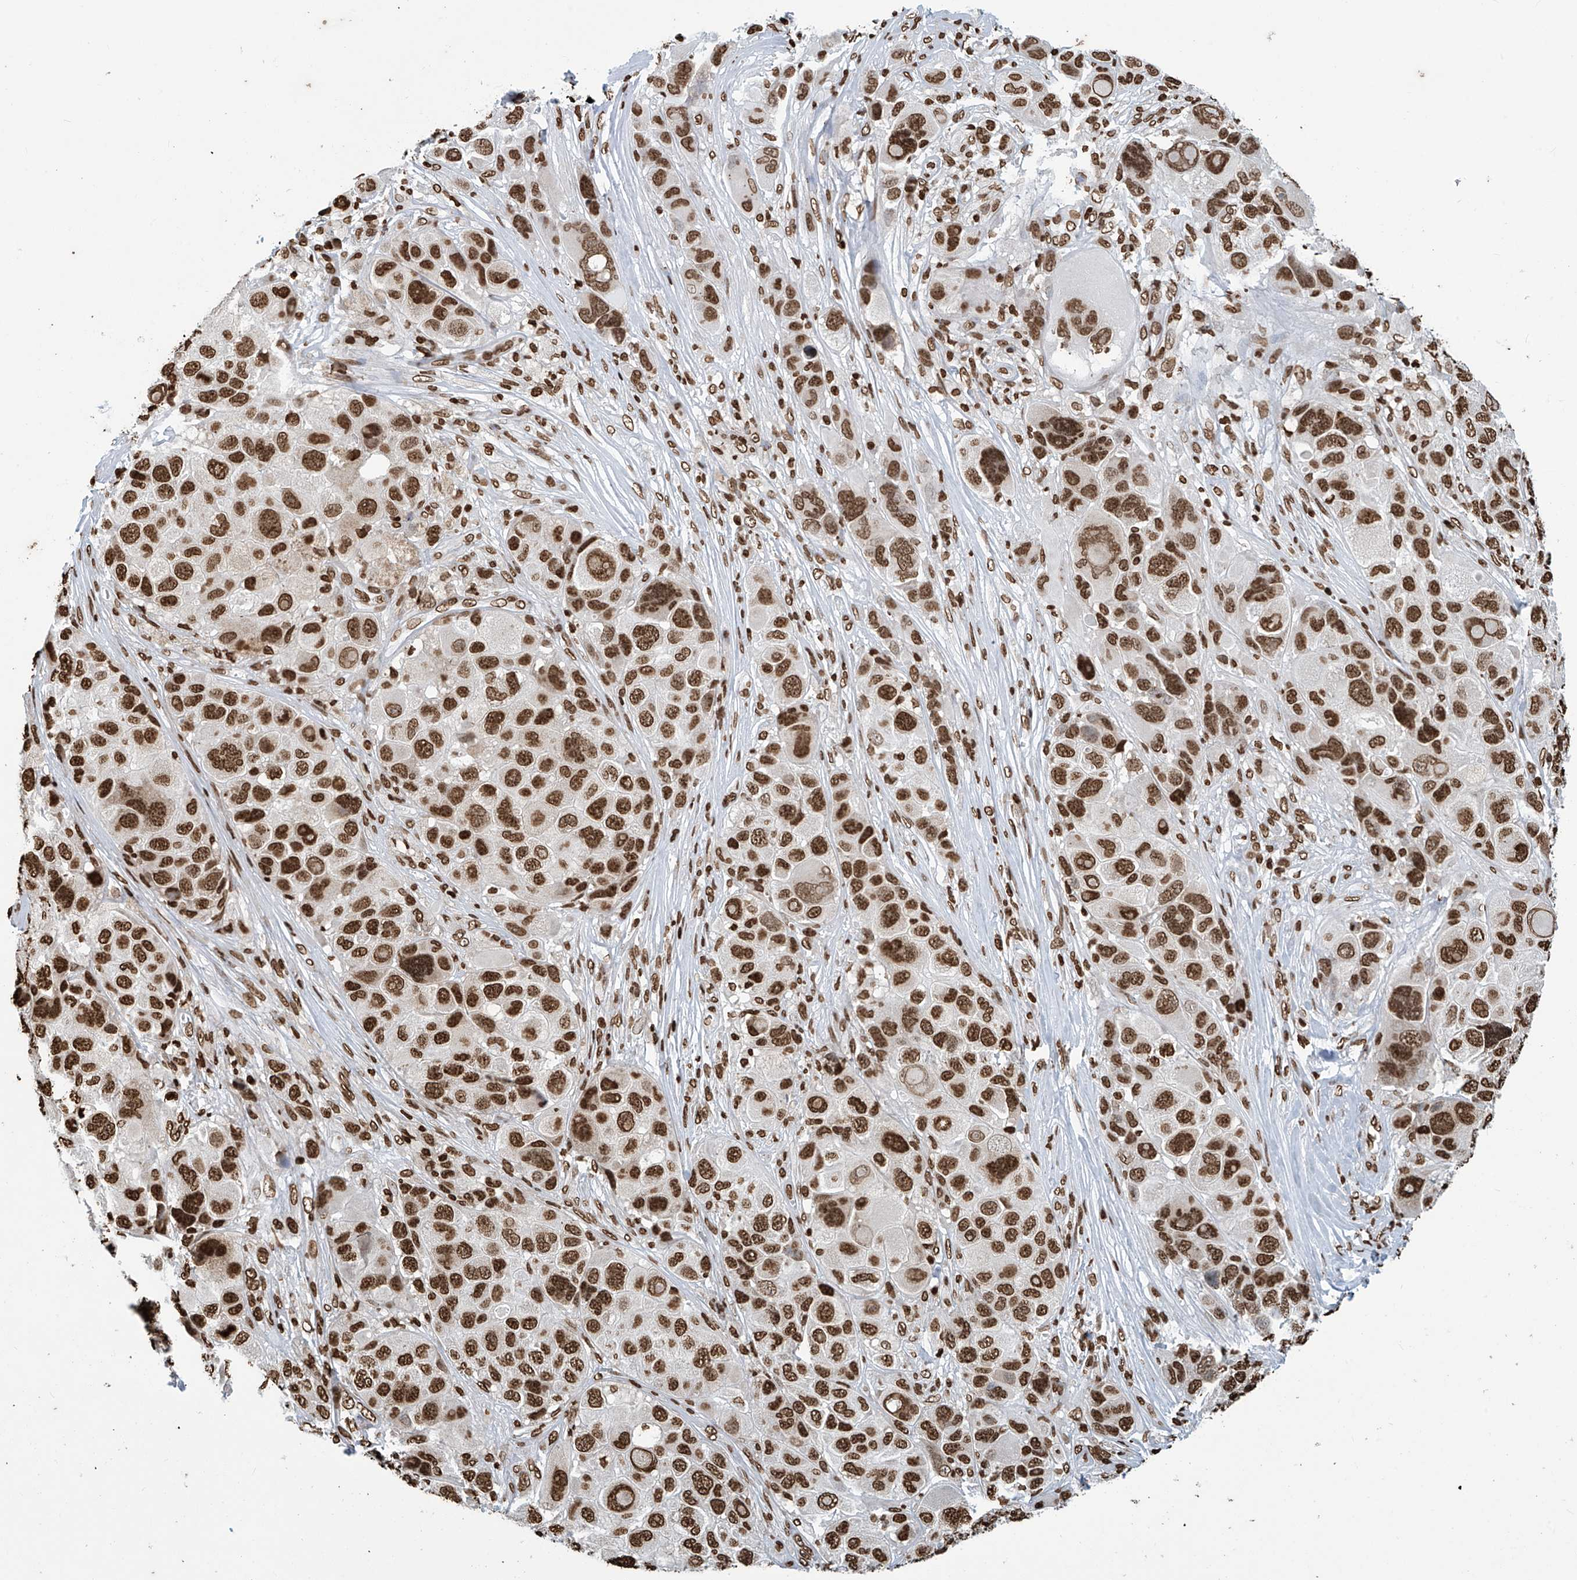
{"staining": {"intensity": "strong", "quantity": ">75%", "location": "nuclear"}, "tissue": "melanoma", "cell_type": "Tumor cells", "image_type": "cancer", "snomed": [{"axis": "morphology", "description": "Malignant melanoma, NOS"}, {"axis": "topography", "description": "Skin of trunk"}], "caption": "IHC of malignant melanoma displays high levels of strong nuclear staining in about >75% of tumor cells.", "gene": "DPPA2", "patient": {"sex": "male", "age": 71}}